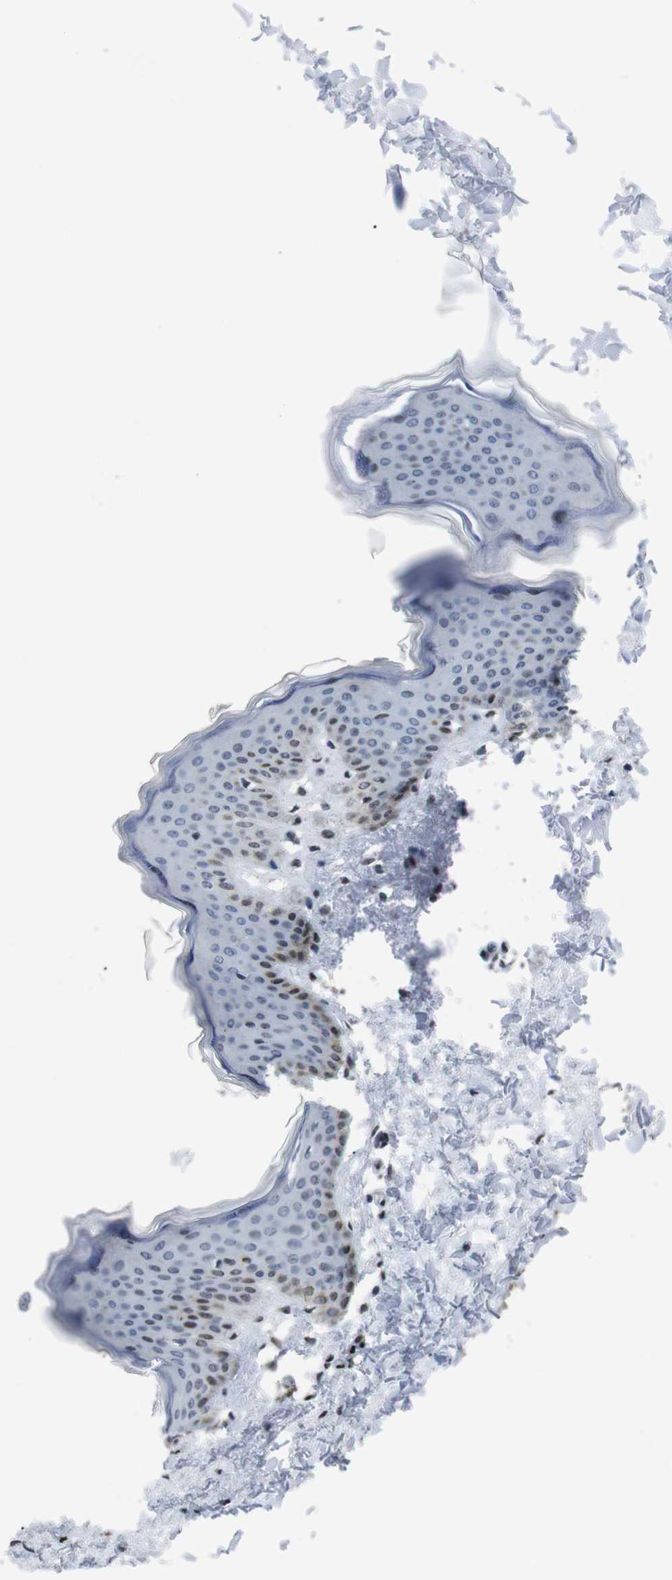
{"staining": {"intensity": "strong", "quantity": ">75%", "location": "nuclear"}, "tissue": "skin", "cell_type": "Fibroblasts", "image_type": "normal", "snomed": [{"axis": "morphology", "description": "Normal tissue, NOS"}, {"axis": "topography", "description": "Skin"}], "caption": "The micrograph demonstrates immunohistochemical staining of normal skin. There is strong nuclear expression is appreciated in about >75% of fibroblasts.", "gene": "PIP4P2", "patient": {"sex": "female", "age": 17}}